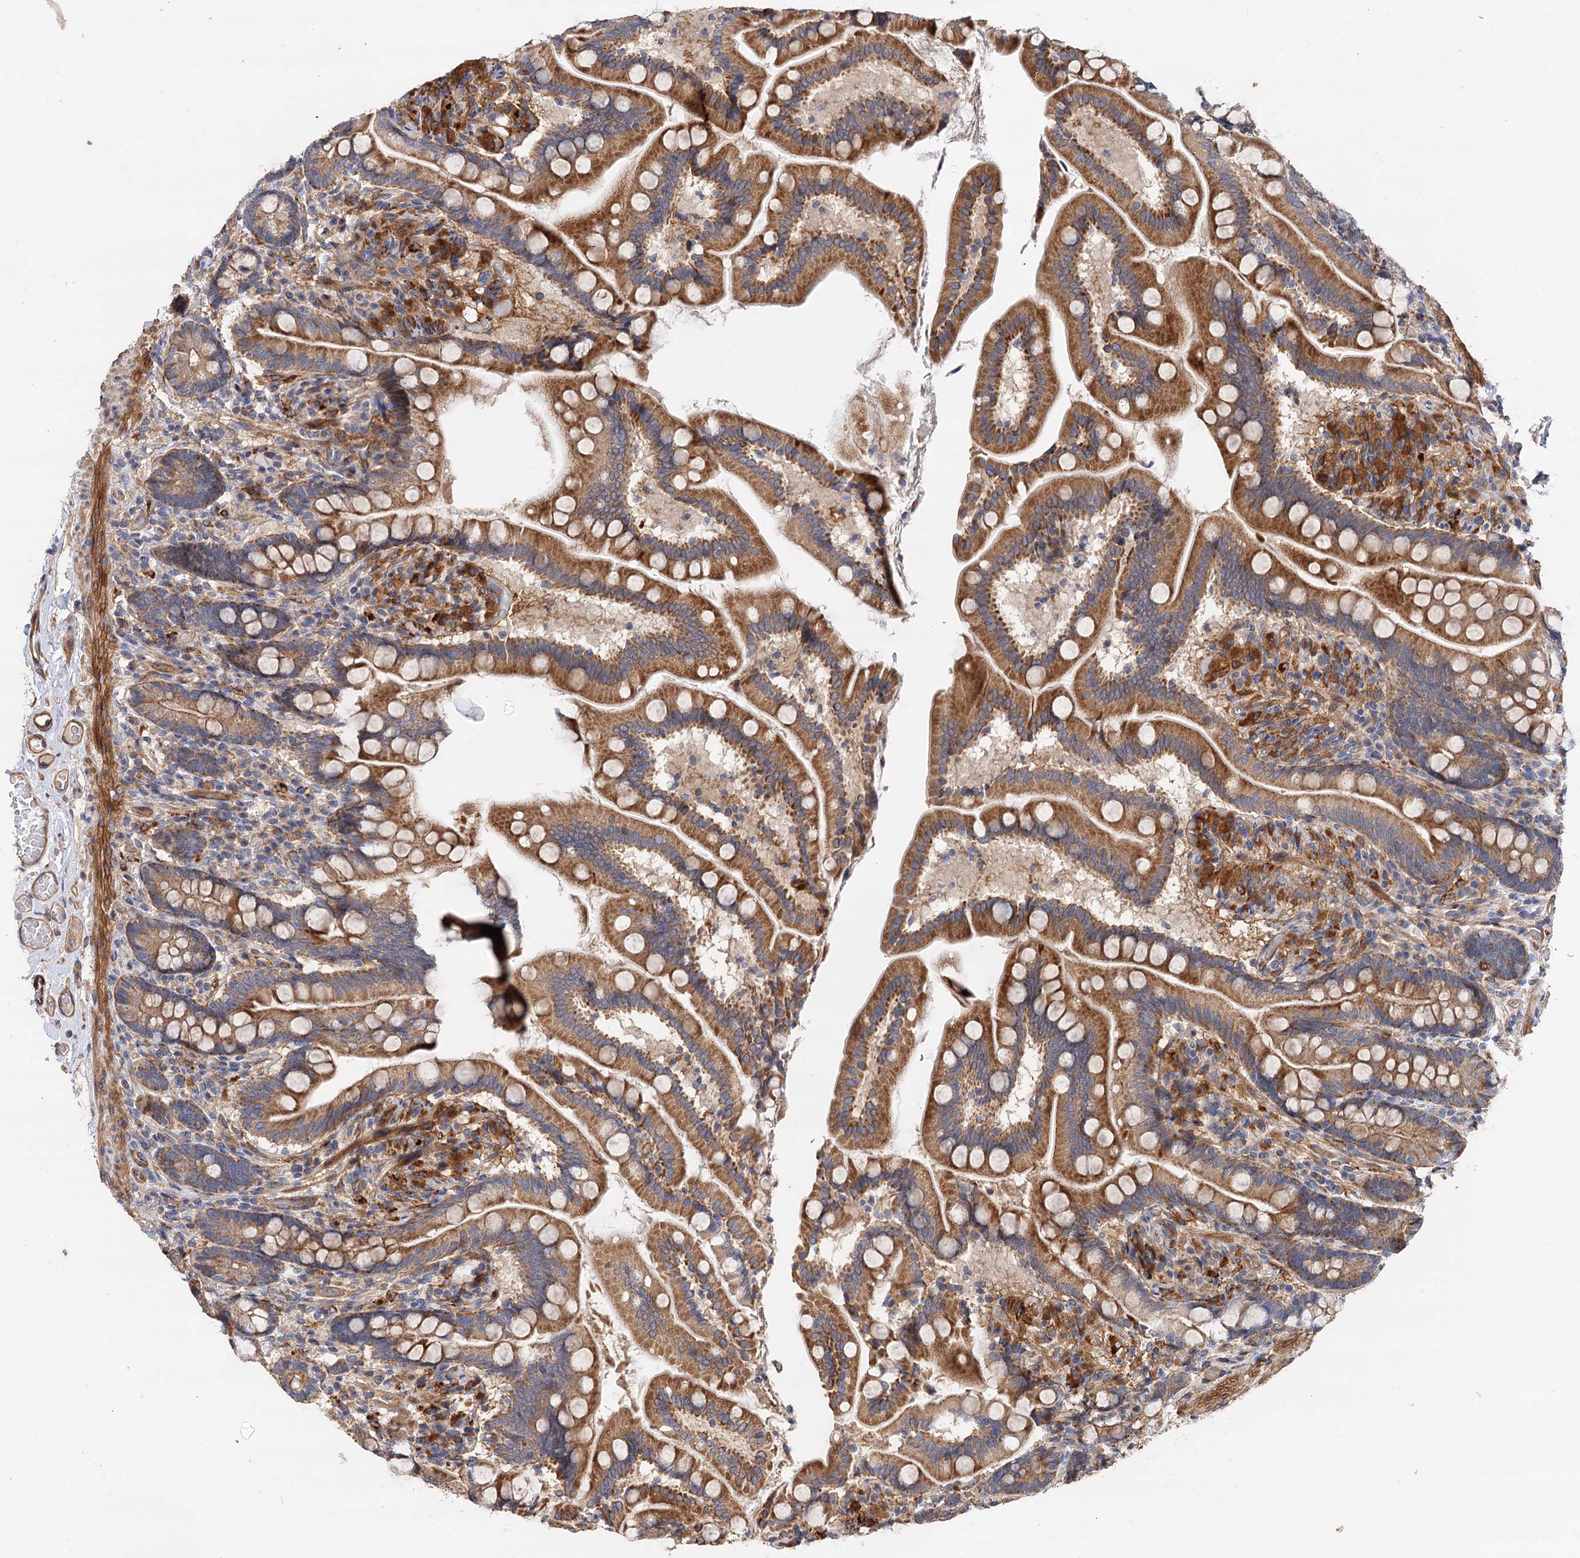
{"staining": {"intensity": "moderate", "quantity": ">75%", "location": "cytoplasmic/membranous"}, "tissue": "small intestine", "cell_type": "Glandular cells", "image_type": "normal", "snomed": [{"axis": "morphology", "description": "Normal tissue, NOS"}, {"axis": "topography", "description": "Small intestine"}], "caption": "Immunohistochemistry of unremarkable human small intestine shows medium levels of moderate cytoplasmic/membranous expression in approximately >75% of glandular cells. Using DAB (3,3'-diaminobenzidine) (brown) and hematoxylin (blue) stains, captured at high magnification using brightfield microscopy.", "gene": "CSAD", "patient": {"sex": "female", "age": 64}}